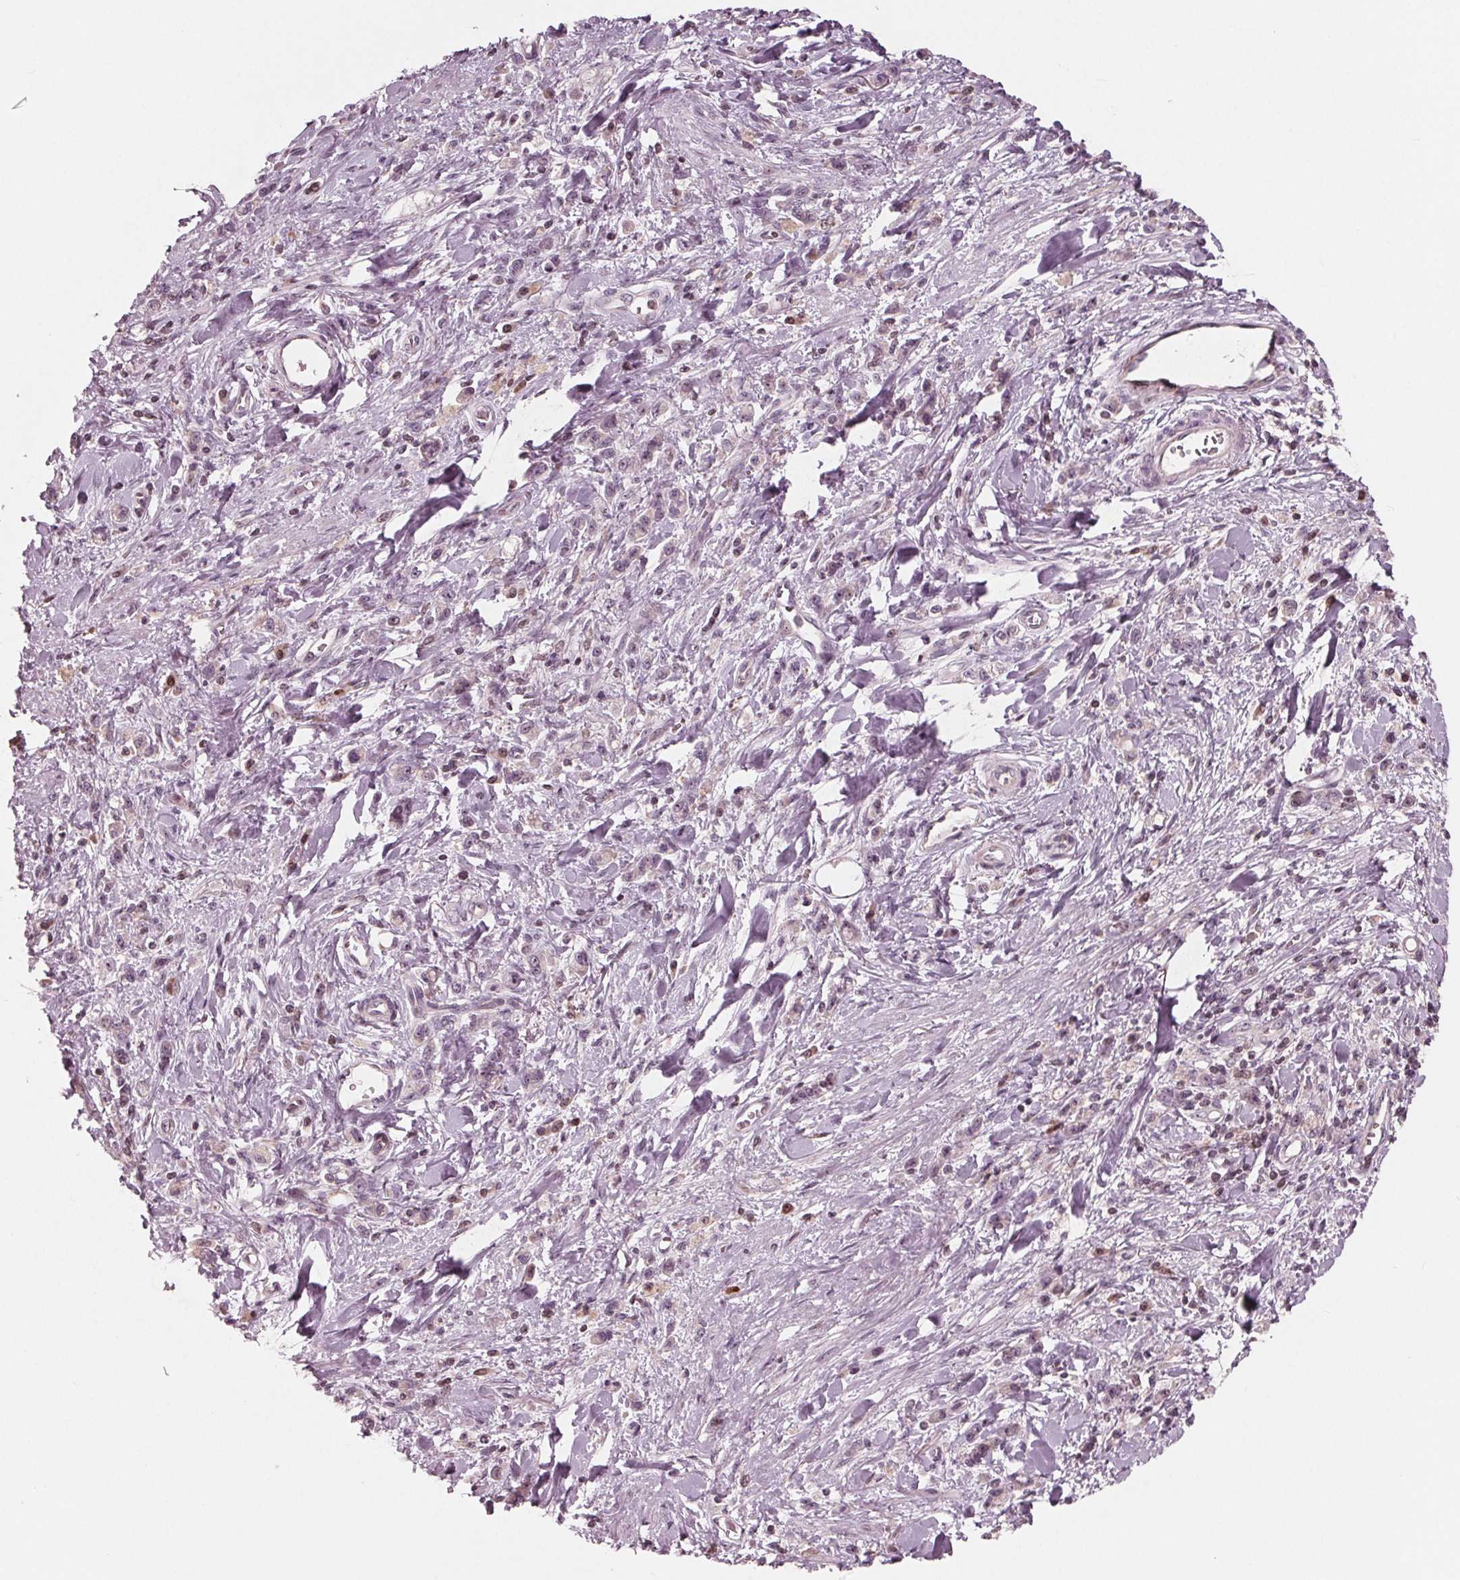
{"staining": {"intensity": "negative", "quantity": "none", "location": "none"}, "tissue": "stomach cancer", "cell_type": "Tumor cells", "image_type": "cancer", "snomed": [{"axis": "morphology", "description": "Adenocarcinoma, NOS"}, {"axis": "topography", "description": "Stomach"}], "caption": "Immunohistochemistry (IHC) of adenocarcinoma (stomach) exhibits no positivity in tumor cells.", "gene": "NUP210", "patient": {"sex": "male", "age": 77}}